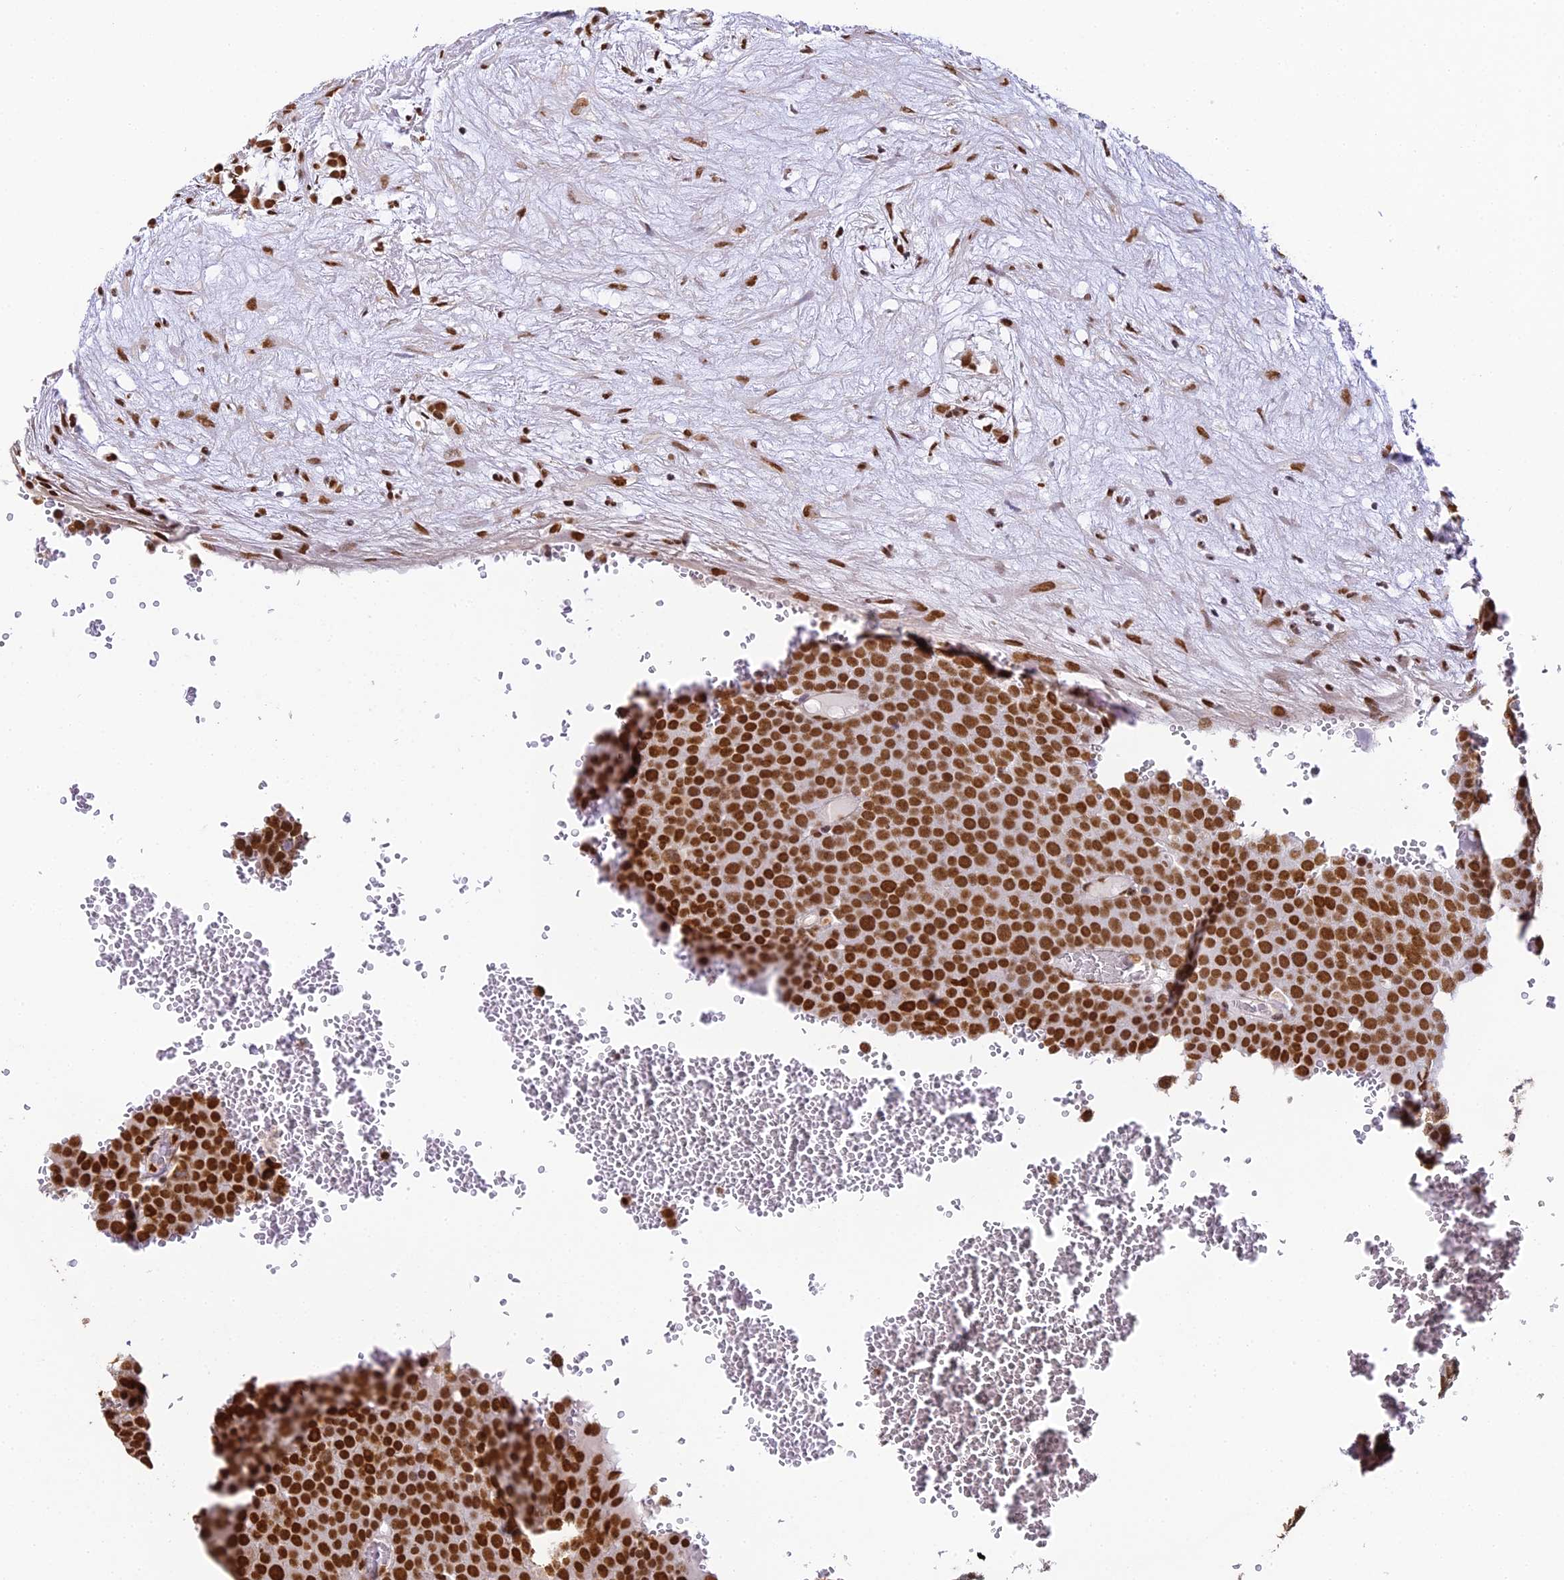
{"staining": {"intensity": "strong", "quantity": ">75%", "location": "nuclear"}, "tissue": "testis cancer", "cell_type": "Tumor cells", "image_type": "cancer", "snomed": [{"axis": "morphology", "description": "Seminoma, NOS"}, {"axis": "topography", "description": "Testis"}], "caption": "Immunohistochemical staining of testis cancer demonstrates strong nuclear protein staining in about >75% of tumor cells. (brown staining indicates protein expression, while blue staining denotes nuclei).", "gene": "HNRNPA1", "patient": {"sex": "male", "age": 71}}